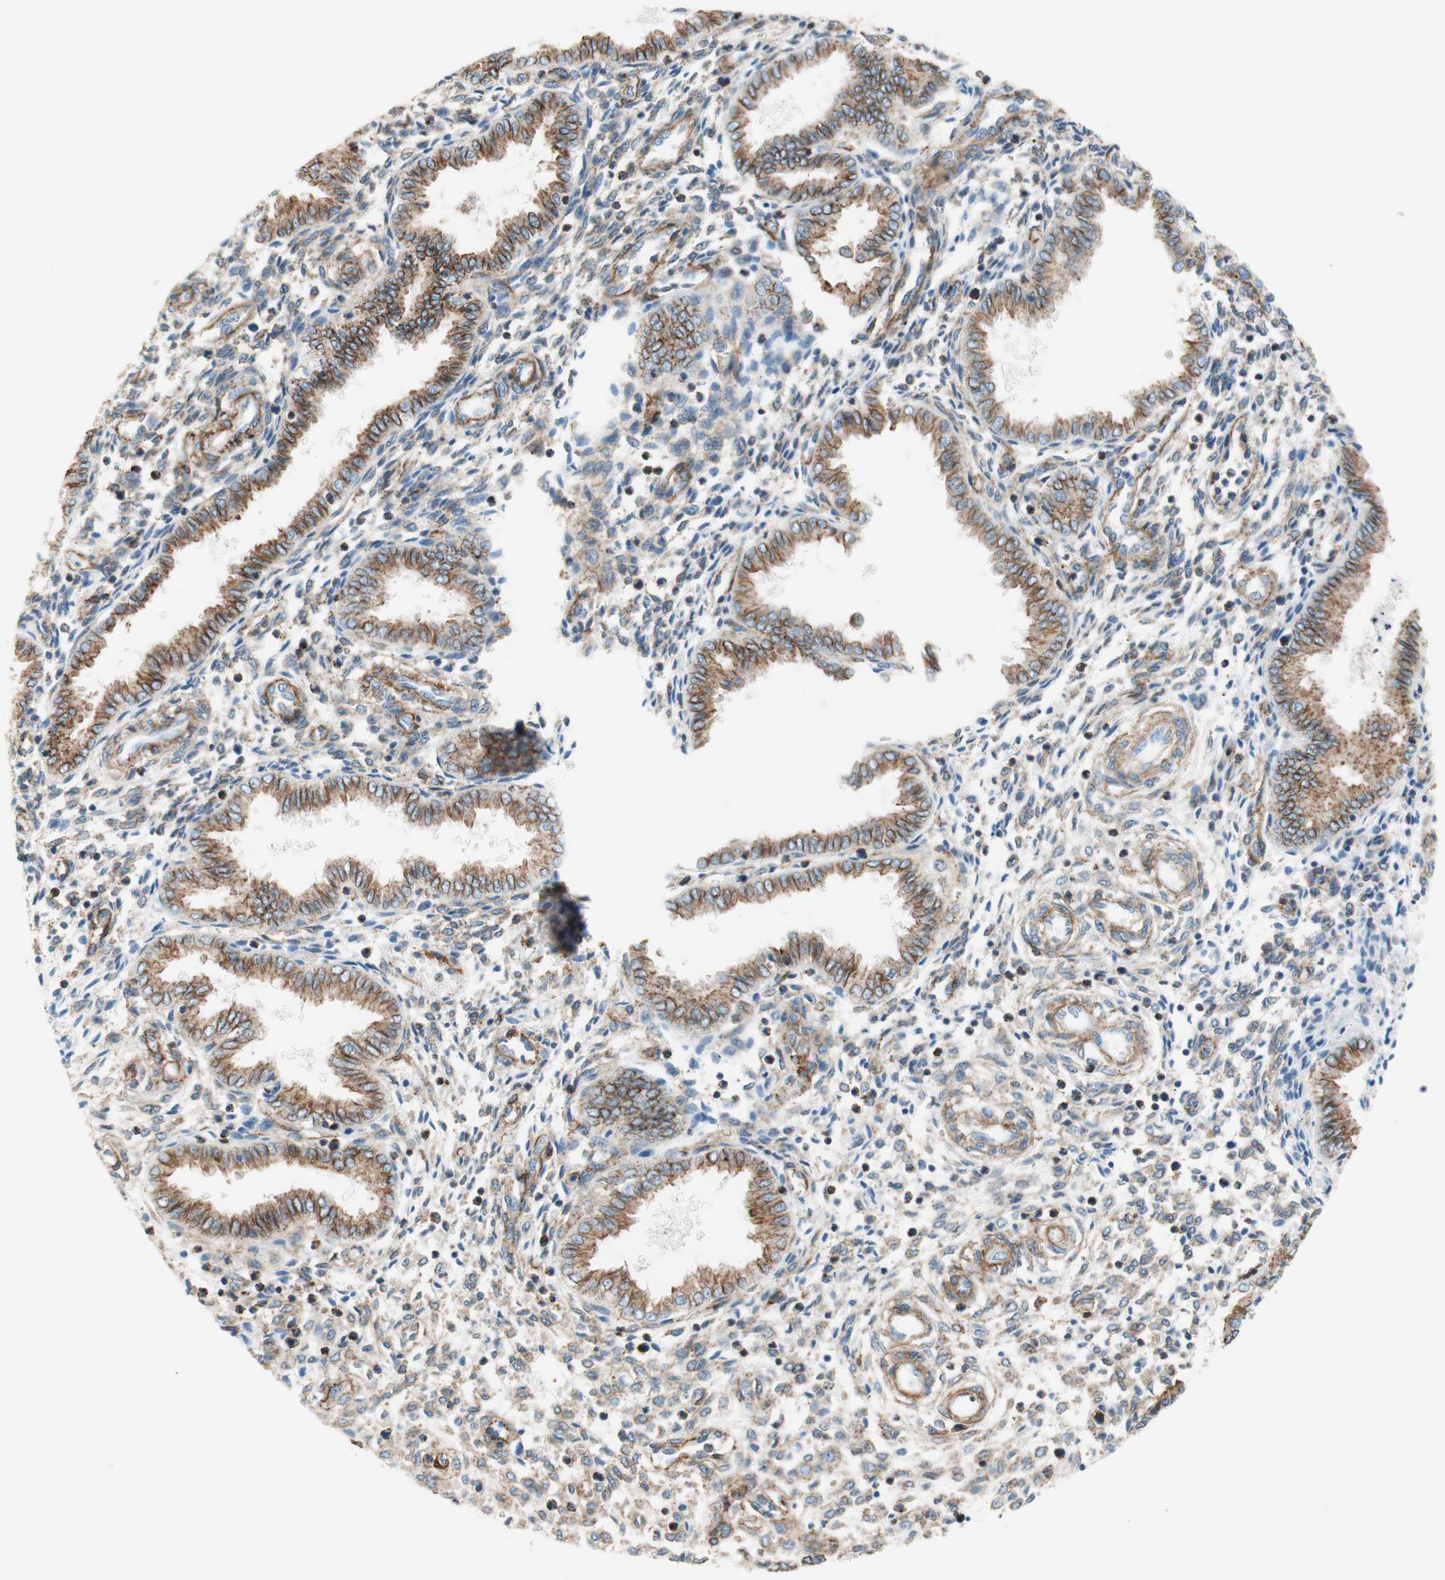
{"staining": {"intensity": "moderate", "quantity": ">75%", "location": "cytoplasmic/membranous"}, "tissue": "endometrium", "cell_type": "Cells in endometrial stroma", "image_type": "normal", "snomed": [{"axis": "morphology", "description": "Normal tissue, NOS"}, {"axis": "topography", "description": "Endometrium"}], "caption": "Moderate cytoplasmic/membranous protein staining is seen in about >75% of cells in endometrial stroma in endometrium.", "gene": "VPS26A", "patient": {"sex": "female", "age": 33}}